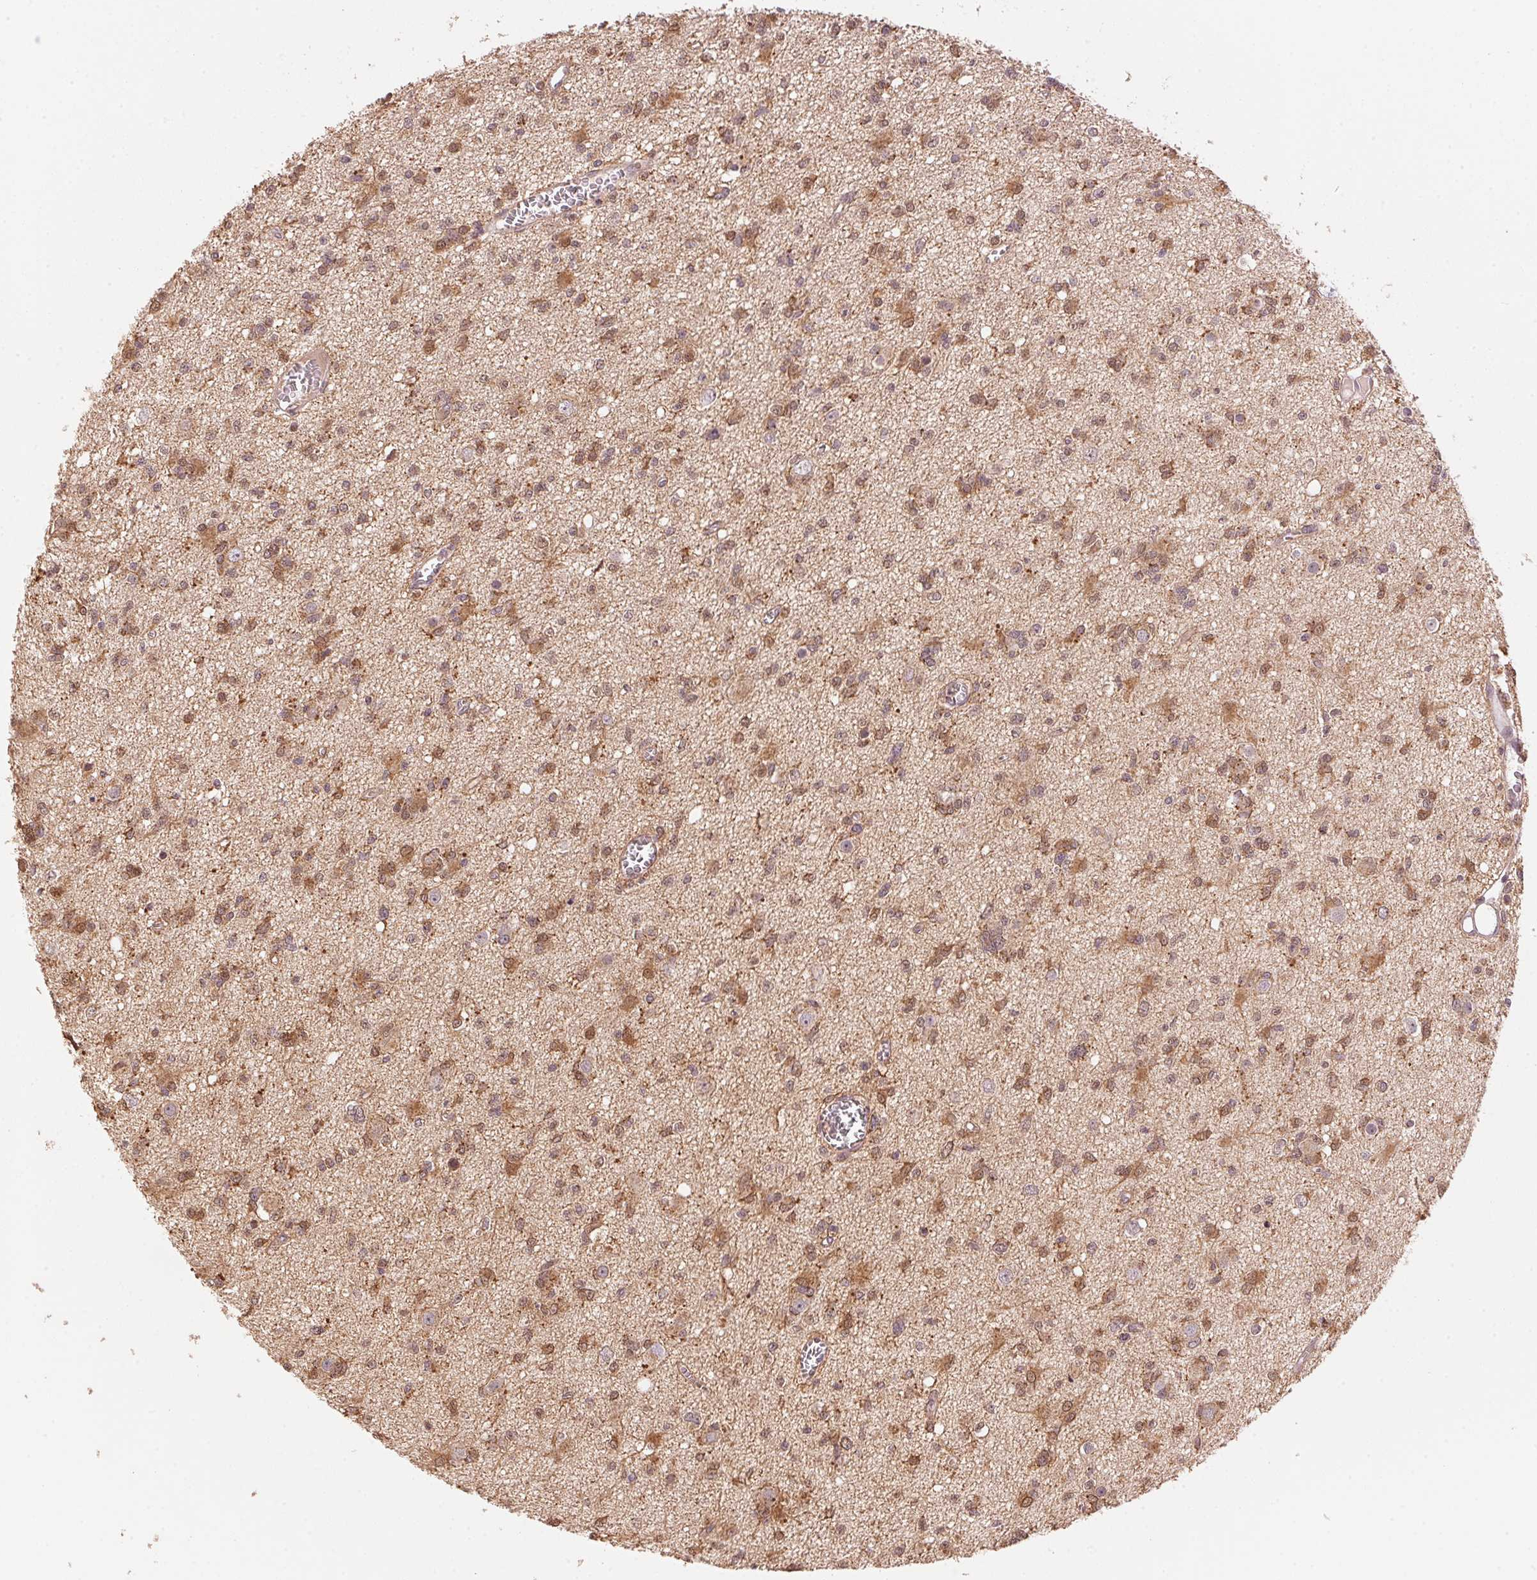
{"staining": {"intensity": "moderate", "quantity": ">75%", "location": "cytoplasmic/membranous,nuclear"}, "tissue": "glioma", "cell_type": "Tumor cells", "image_type": "cancer", "snomed": [{"axis": "morphology", "description": "Glioma, malignant, Low grade"}, {"axis": "topography", "description": "Brain"}], "caption": "Immunohistochemistry histopathology image of neoplastic tissue: human glioma stained using IHC shows medium levels of moderate protein expression localized specifically in the cytoplasmic/membranous and nuclear of tumor cells, appearing as a cytoplasmic/membranous and nuclear brown color.", "gene": "ARHGAP6", "patient": {"sex": "male", "age": 64}}